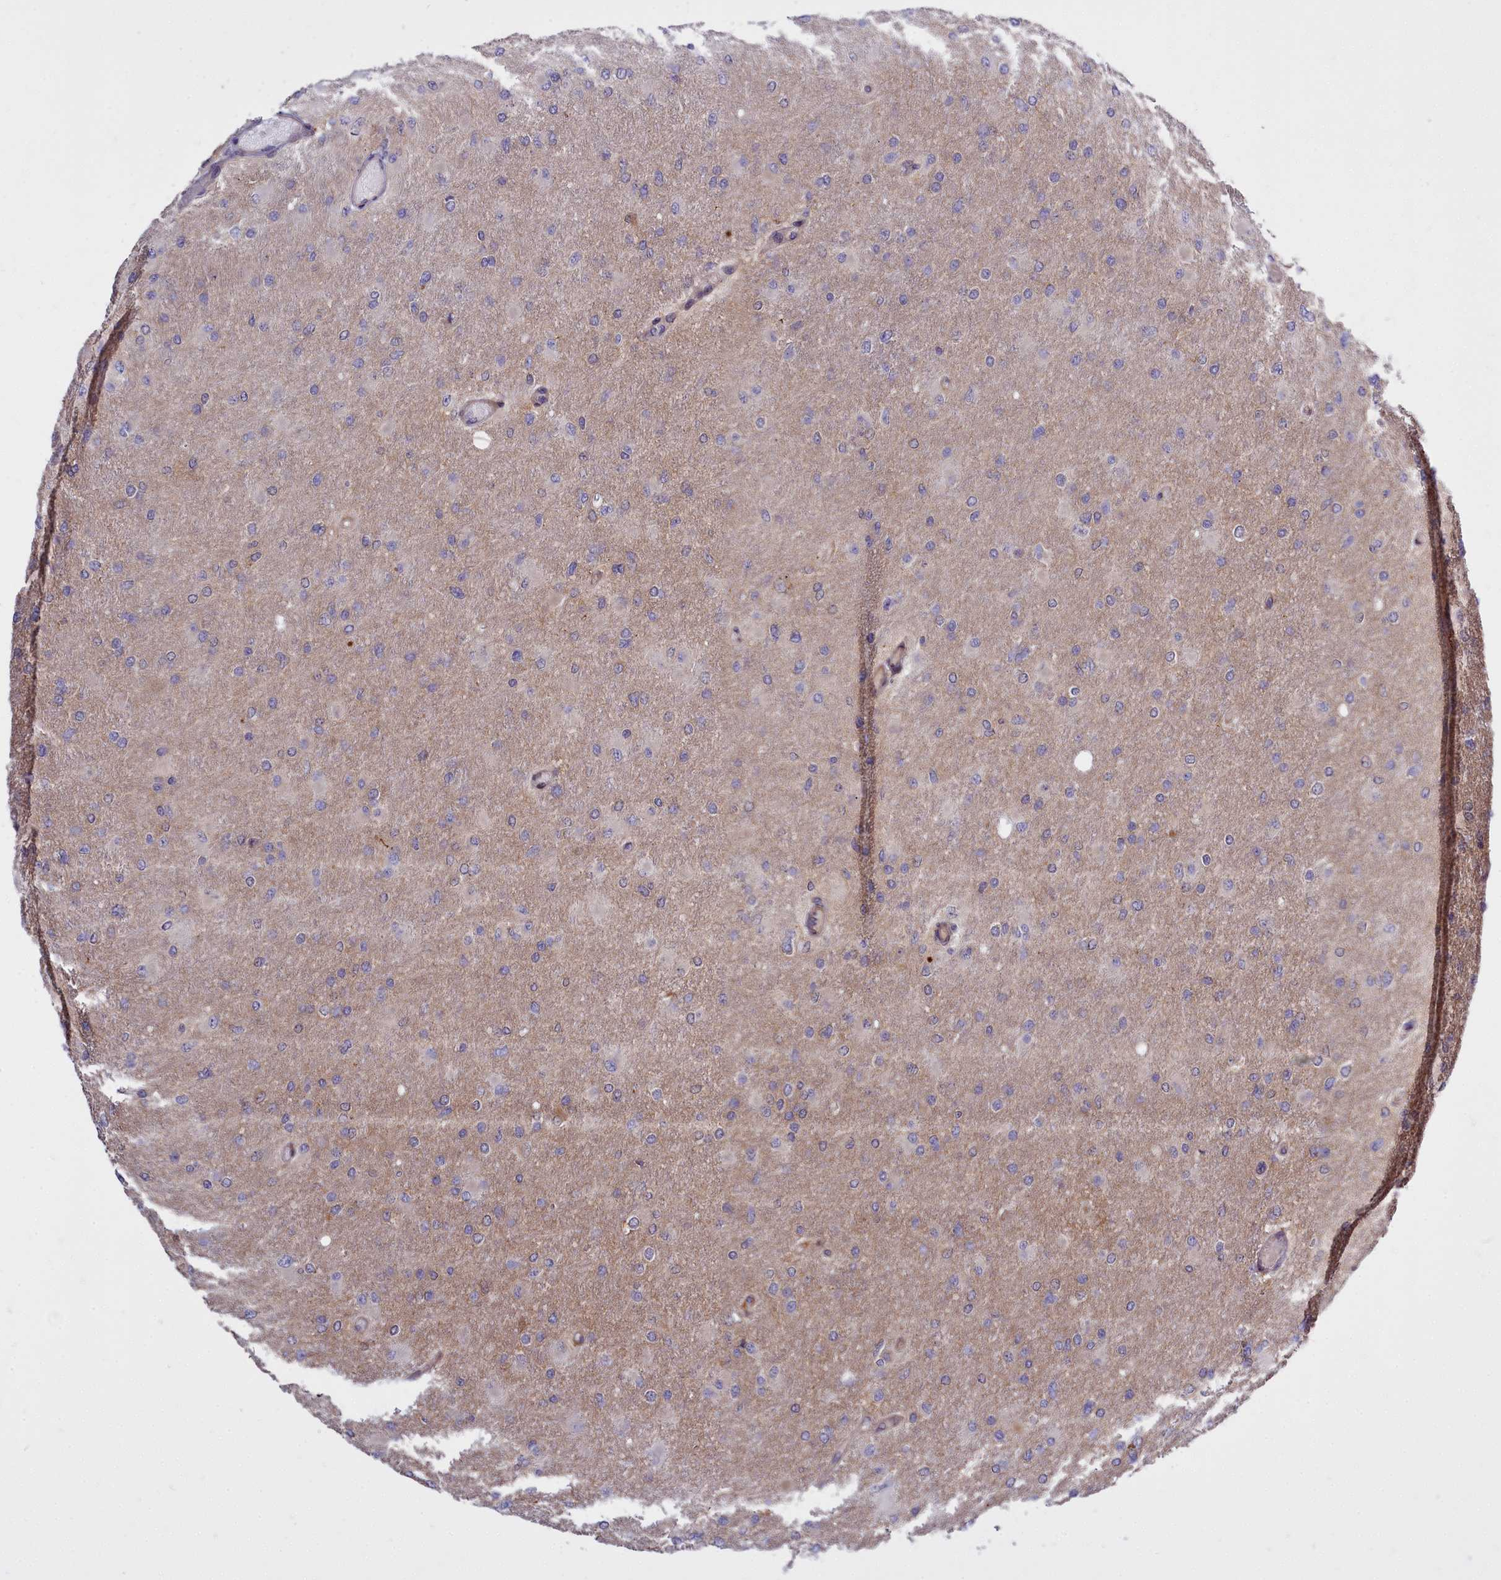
{"staining": {"intensity": "negative", "quantity": "none", "location": "none"}, "tissue": "glioma", "cell_type": "Tumor cells", "image_type": "cancer", "snomed": [{"axis": "morphology", "description": "Glioma, malignant, High grade"}, {"axis": "topography", "description": "Cerebral cortex"}], "caption": "A micrograph of glioma stained for a protein demonstrates no brown staining in tumor cells. (Brightfield microscopy of DAB immunohistochemistry (IHC) at high magnification).", "gene": "RAPGEF4", "patient": {"sex": "female", "age": 36}}